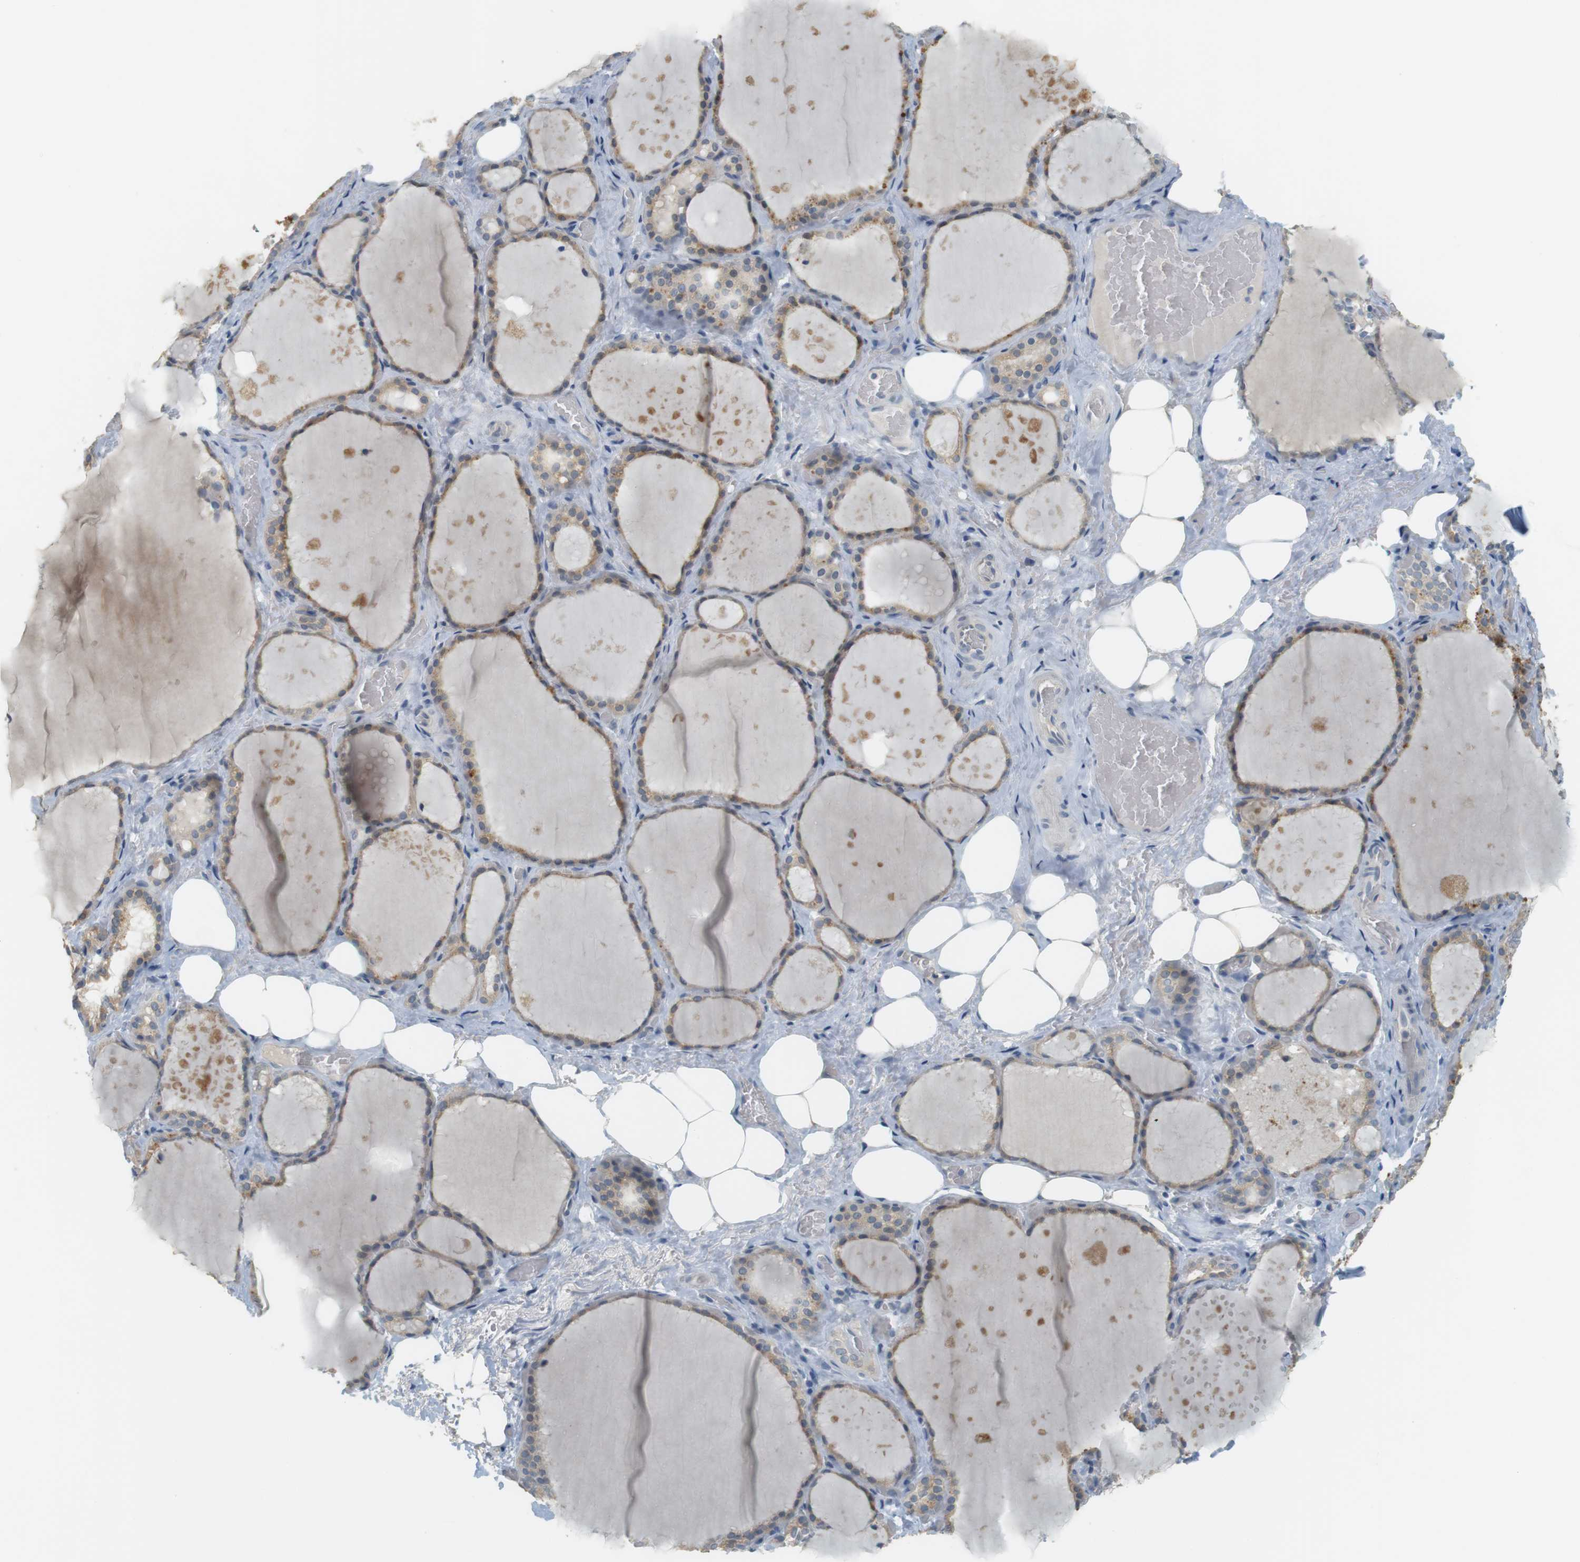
{"staining": {"intensity": "weak", "quantity": ">75%", "location": "cytoplasmic/membranous"}, "tissue": "thyroid gland", "cell_type": "Glandular cells", "image_type": "normal", "snomed": [{"axis": "morphology", "description": "Normal tissue, NOS"}, {"axis": "topography", "description": "Thyroid gland"}], "caption": "Protein expression analysis of normal human thyroid gland reveals weak cytoplasmic/membranous expression in about >75% of glandular cells.", "gene": "CREB3L2", "patient": {"sex": "male", "age": 61}}